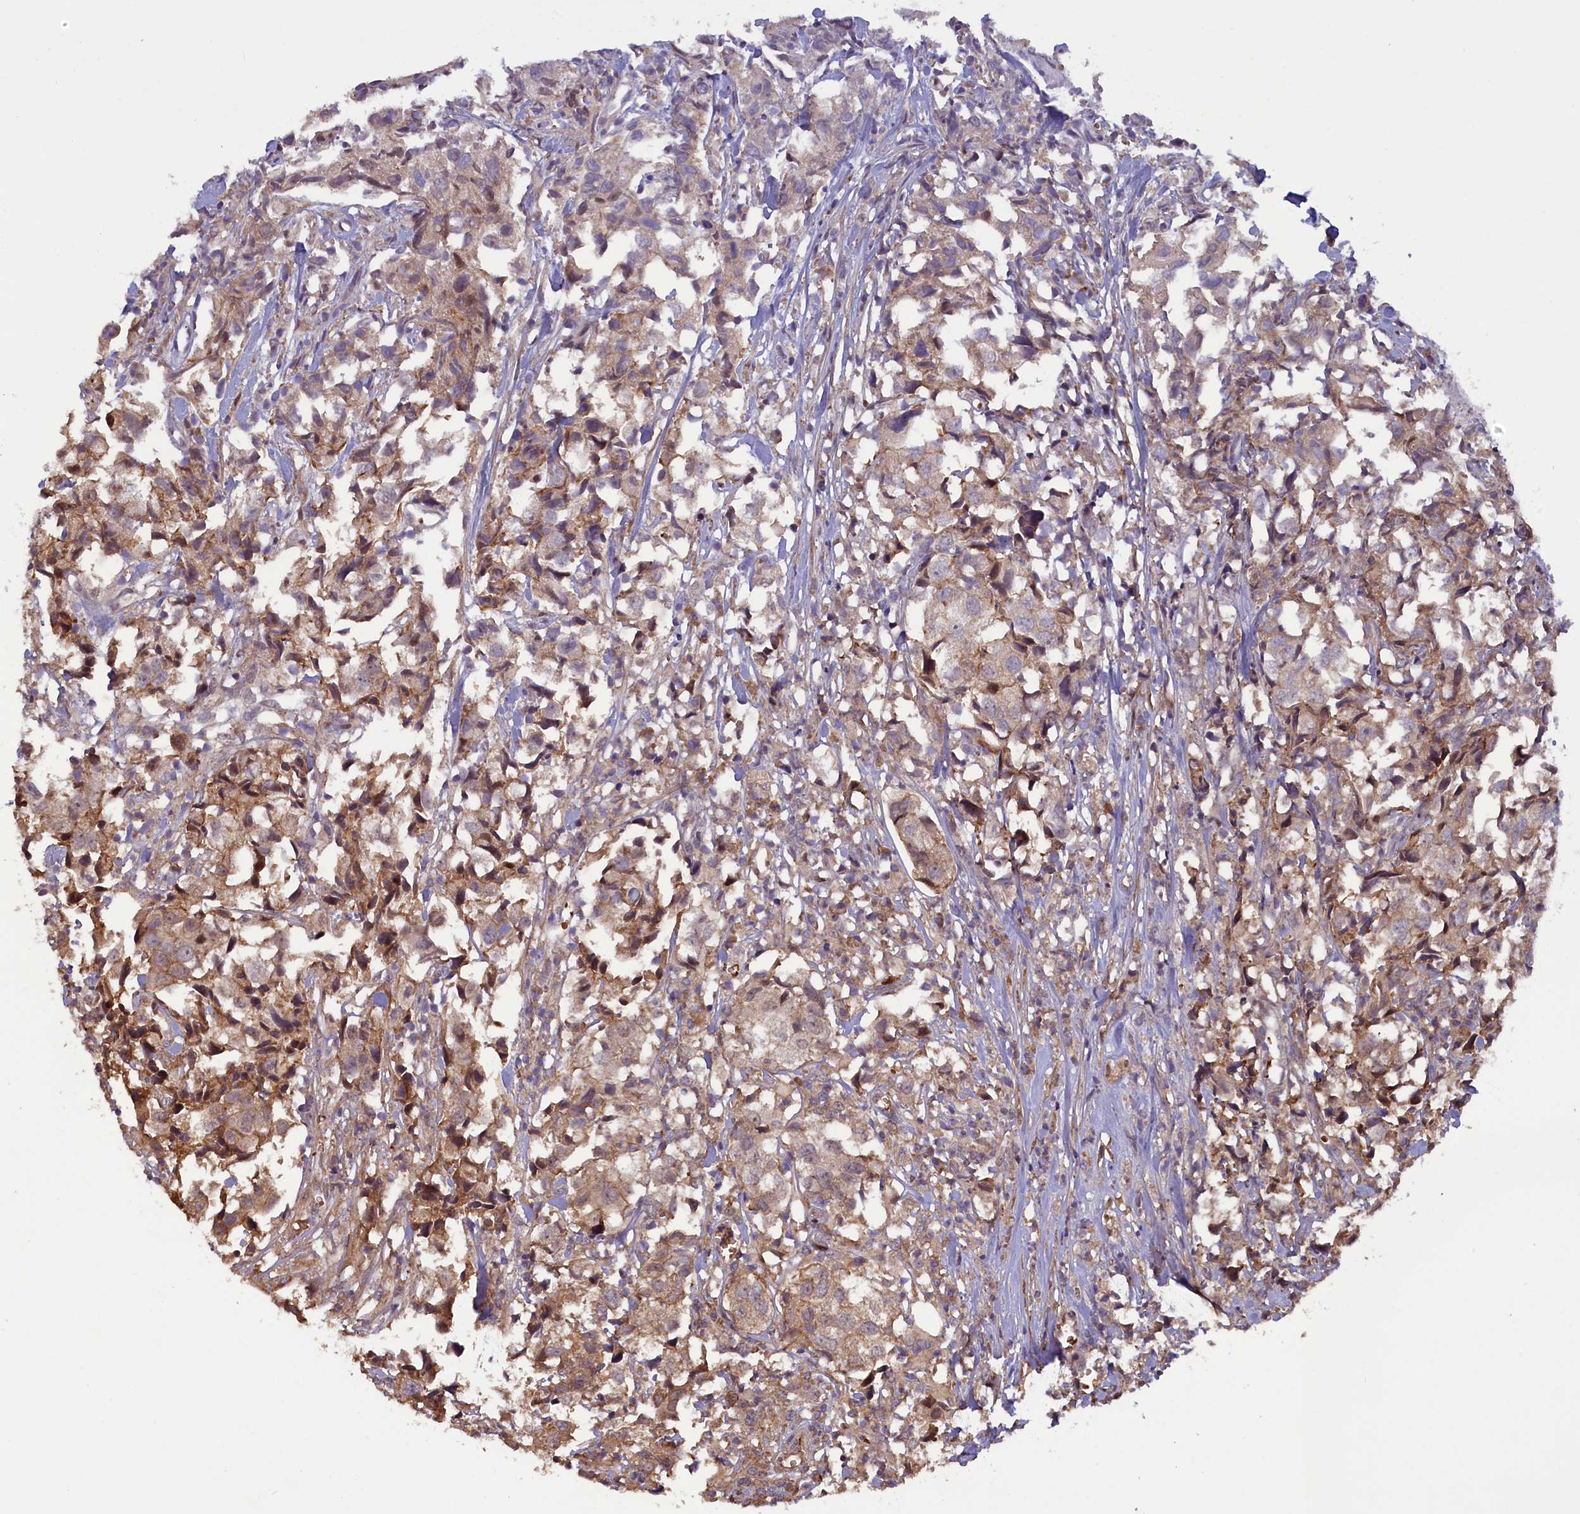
{"staining": {"intensity": "moderate", "quantity": "25%-75%", "location": "cytoplasmic/membranous"}, "tissue": "urothelial cancer", "cell_type": "Tumor cells", "image_type": "cancer", "snomed": [{"axis": "morphology", "description": "Urothelial carcinoma, High grade"}, {"axis": "topography", "description": "Urinary bladder"}], "caption": "Protein expression analysis of human high-grade urothelial carcinoma reveals moderate cytoplasmic/membranous expression in approximately 25%-75% of tumor cells.", "gene": "CCDC9B", "patient": {"sex": "female", "age": 75}}